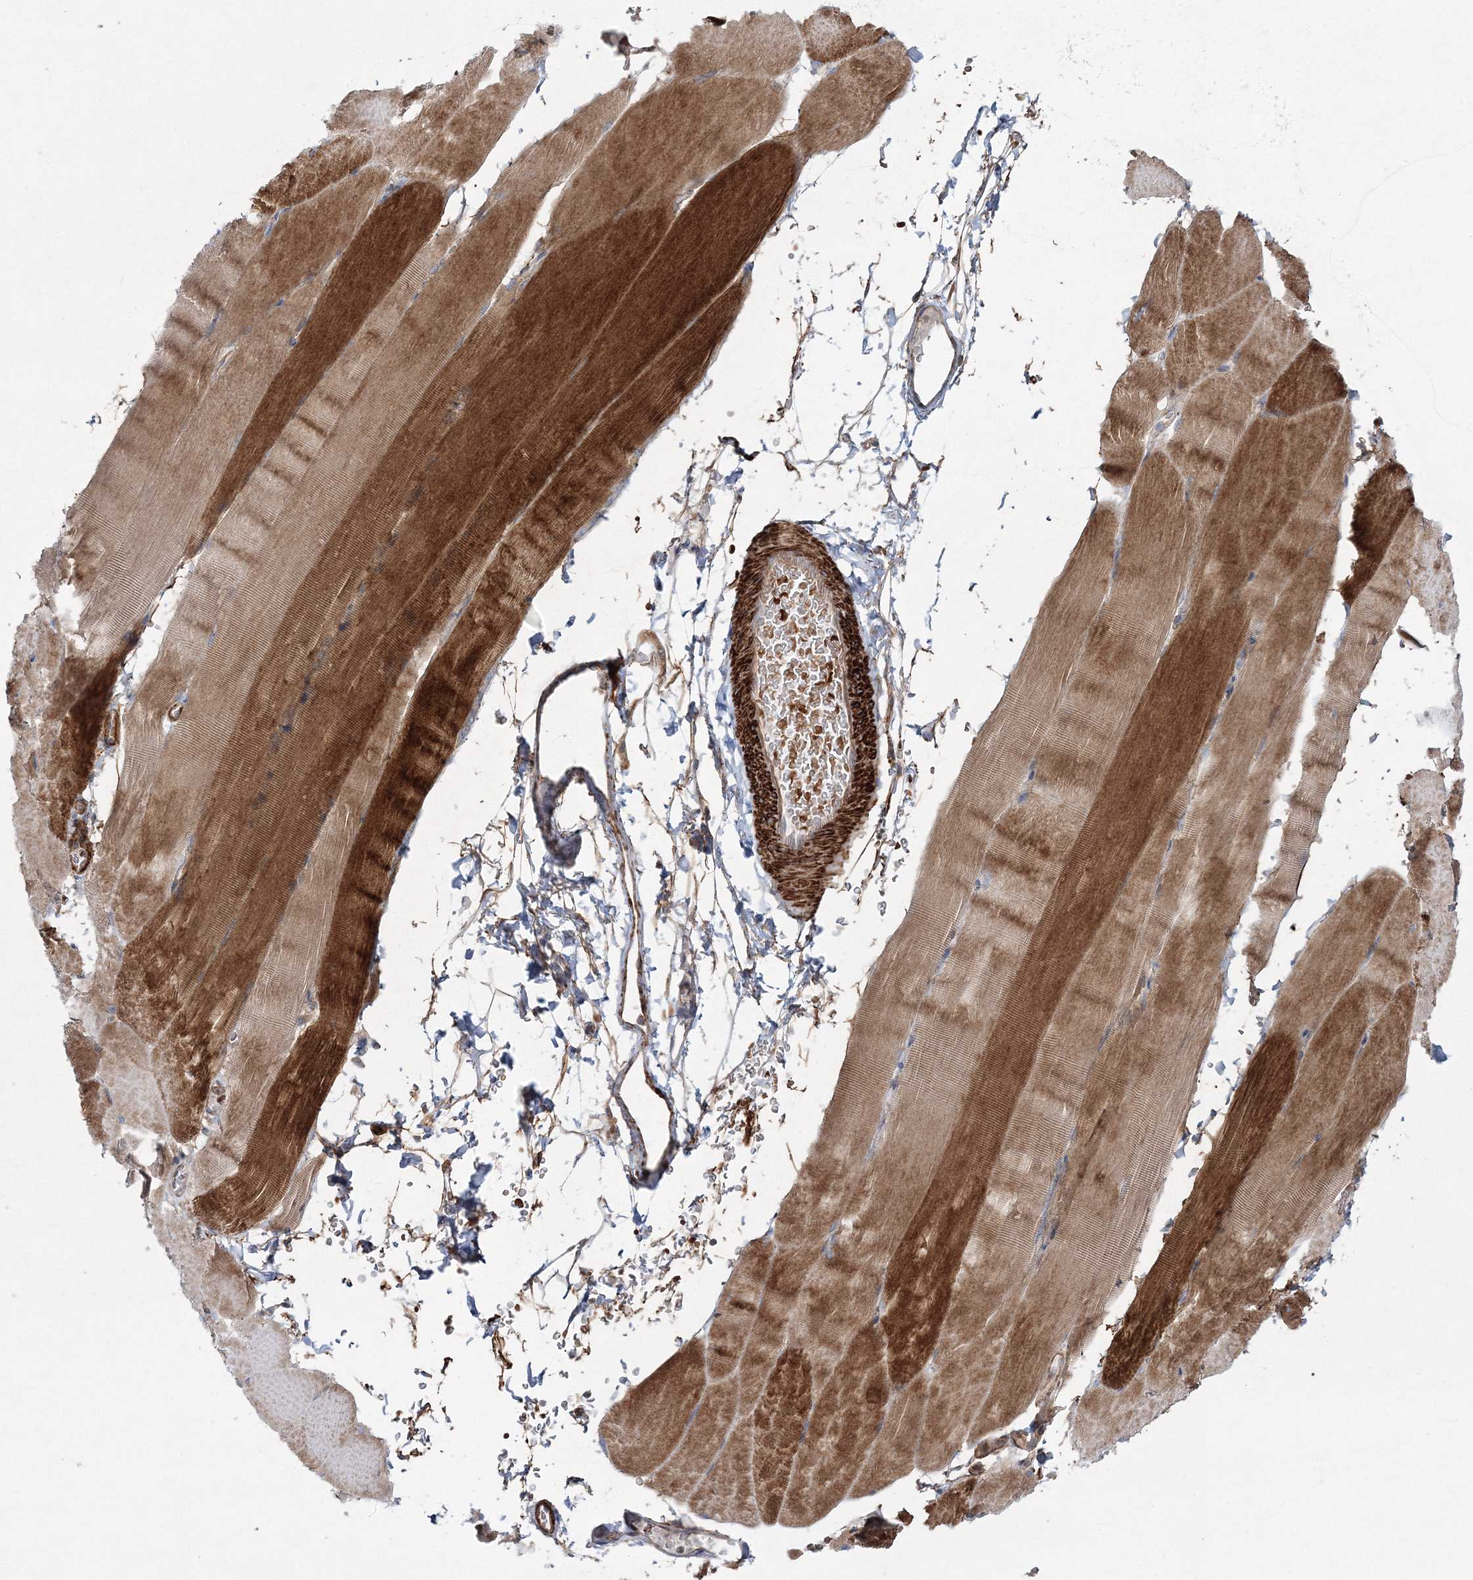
{"staining": {"intensity": "strong", "quantity": ">75%", "location": "cytoplasmic/membranous"}, "tissue": "skeletal muscle", "cell_type": "Myocytes", "image_type": "normal", "snomed": [{"axis": "morphology", "description": "Normal tissue, NOS"}, {"axis": "topography", "description": "Skeletal muscle"}, {"axis": "topography", "description": "Parathyroid gland"}], "caption": "Protein expression analysis of normal skeletal muscle exhibits strong cytoplasmic/membranous expression in about >75% of myocytes. (DAB (3,3'-diaminobenzidine) IHC with brightfield microscopy, high magnification).", "gene": "ZSWIM6", "patient": {"sex": "female", "age": 37}}